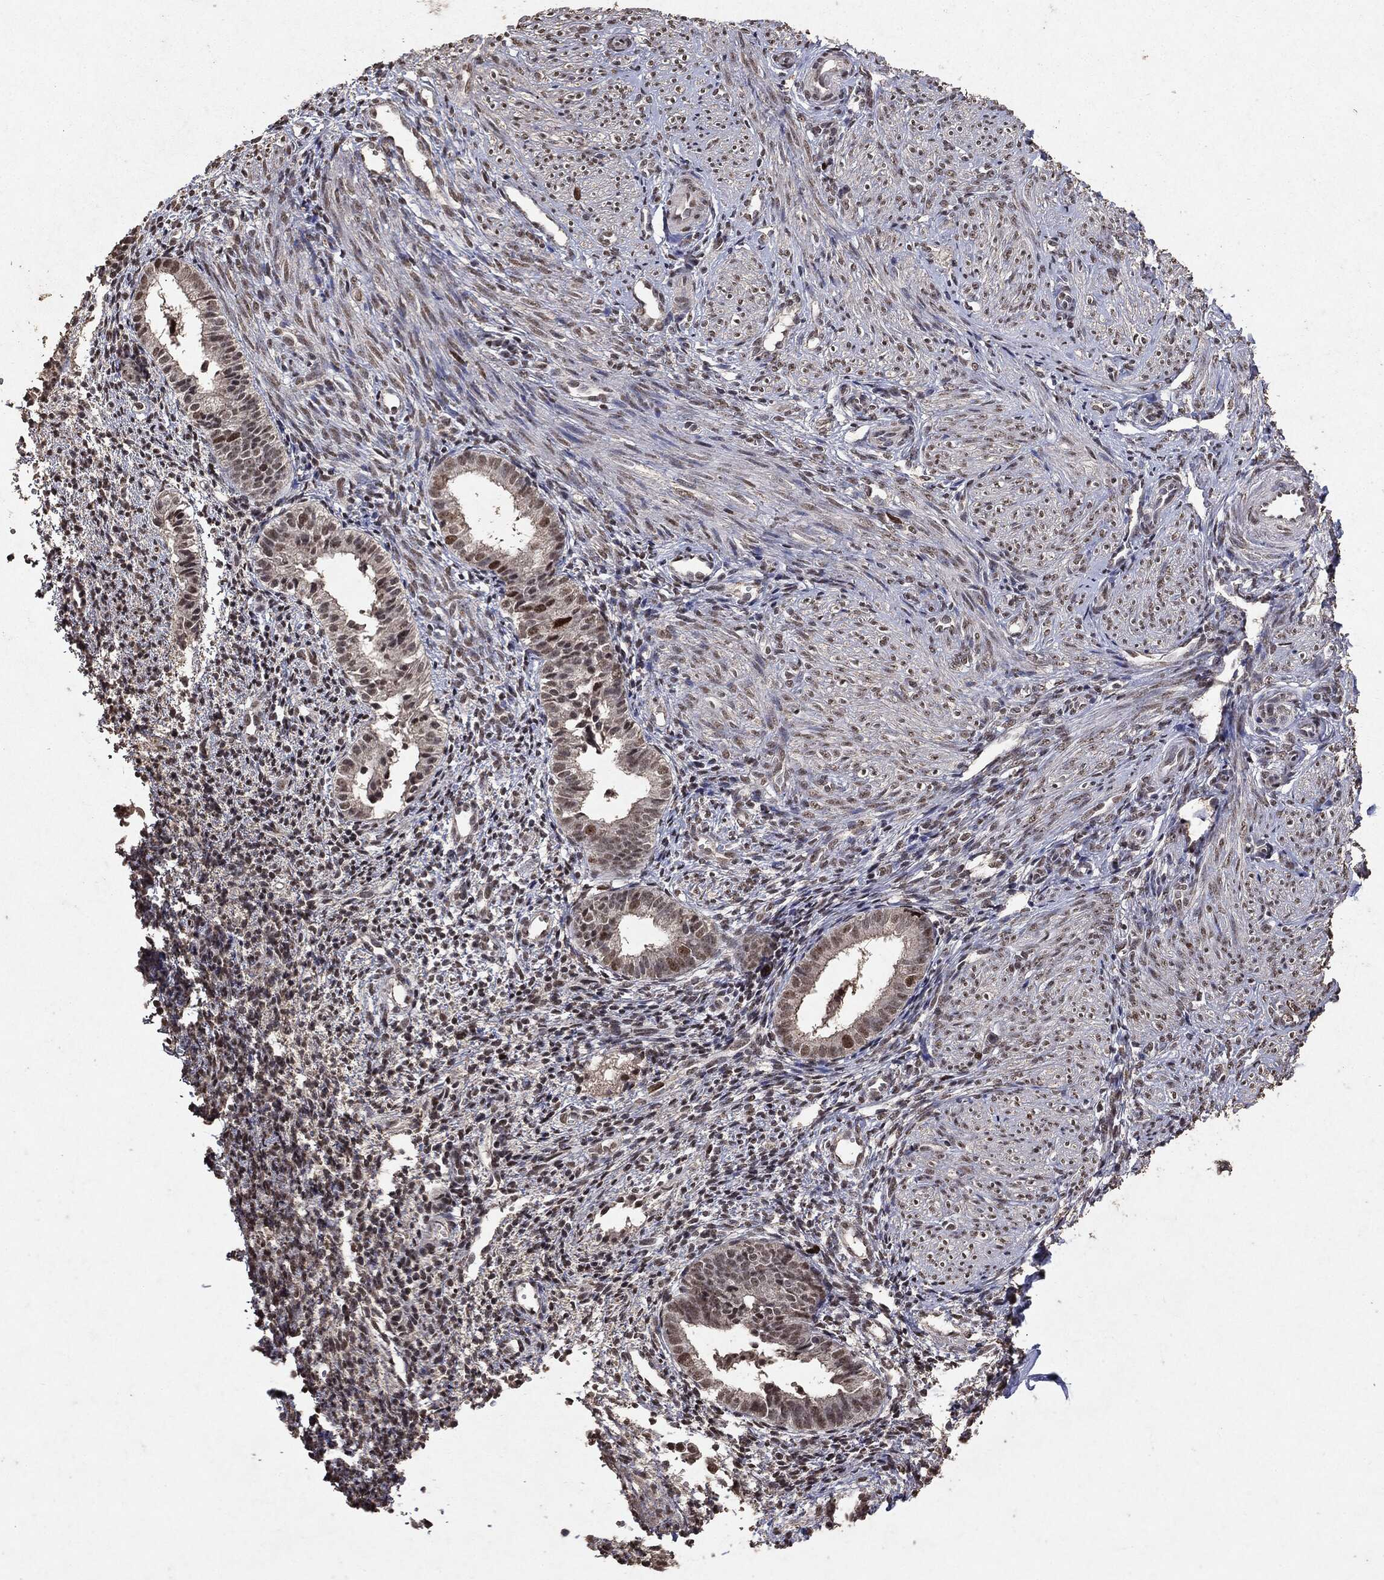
{"staining": {"intensity": "moderate", "quantity": "<25%", "location": "nuclear"}, "tissue": "endometrium", "cell_type": "Cells in endometrial stroma", "image_type": "normal", "snomed": [{"axis": "morphology", "description": "Normal tissue, NOS"}, {"axis": "topography", "description": "Endometrium"}], "caption": "A high-resolution photomicrograph shows immunohistochemistry staining of benign endometrium, which shows moderate nuclear positivity in about <25% of cells in endometrial stroma.", "gene": "RAD18", "patient": {"sex": "female", "age": 47}}